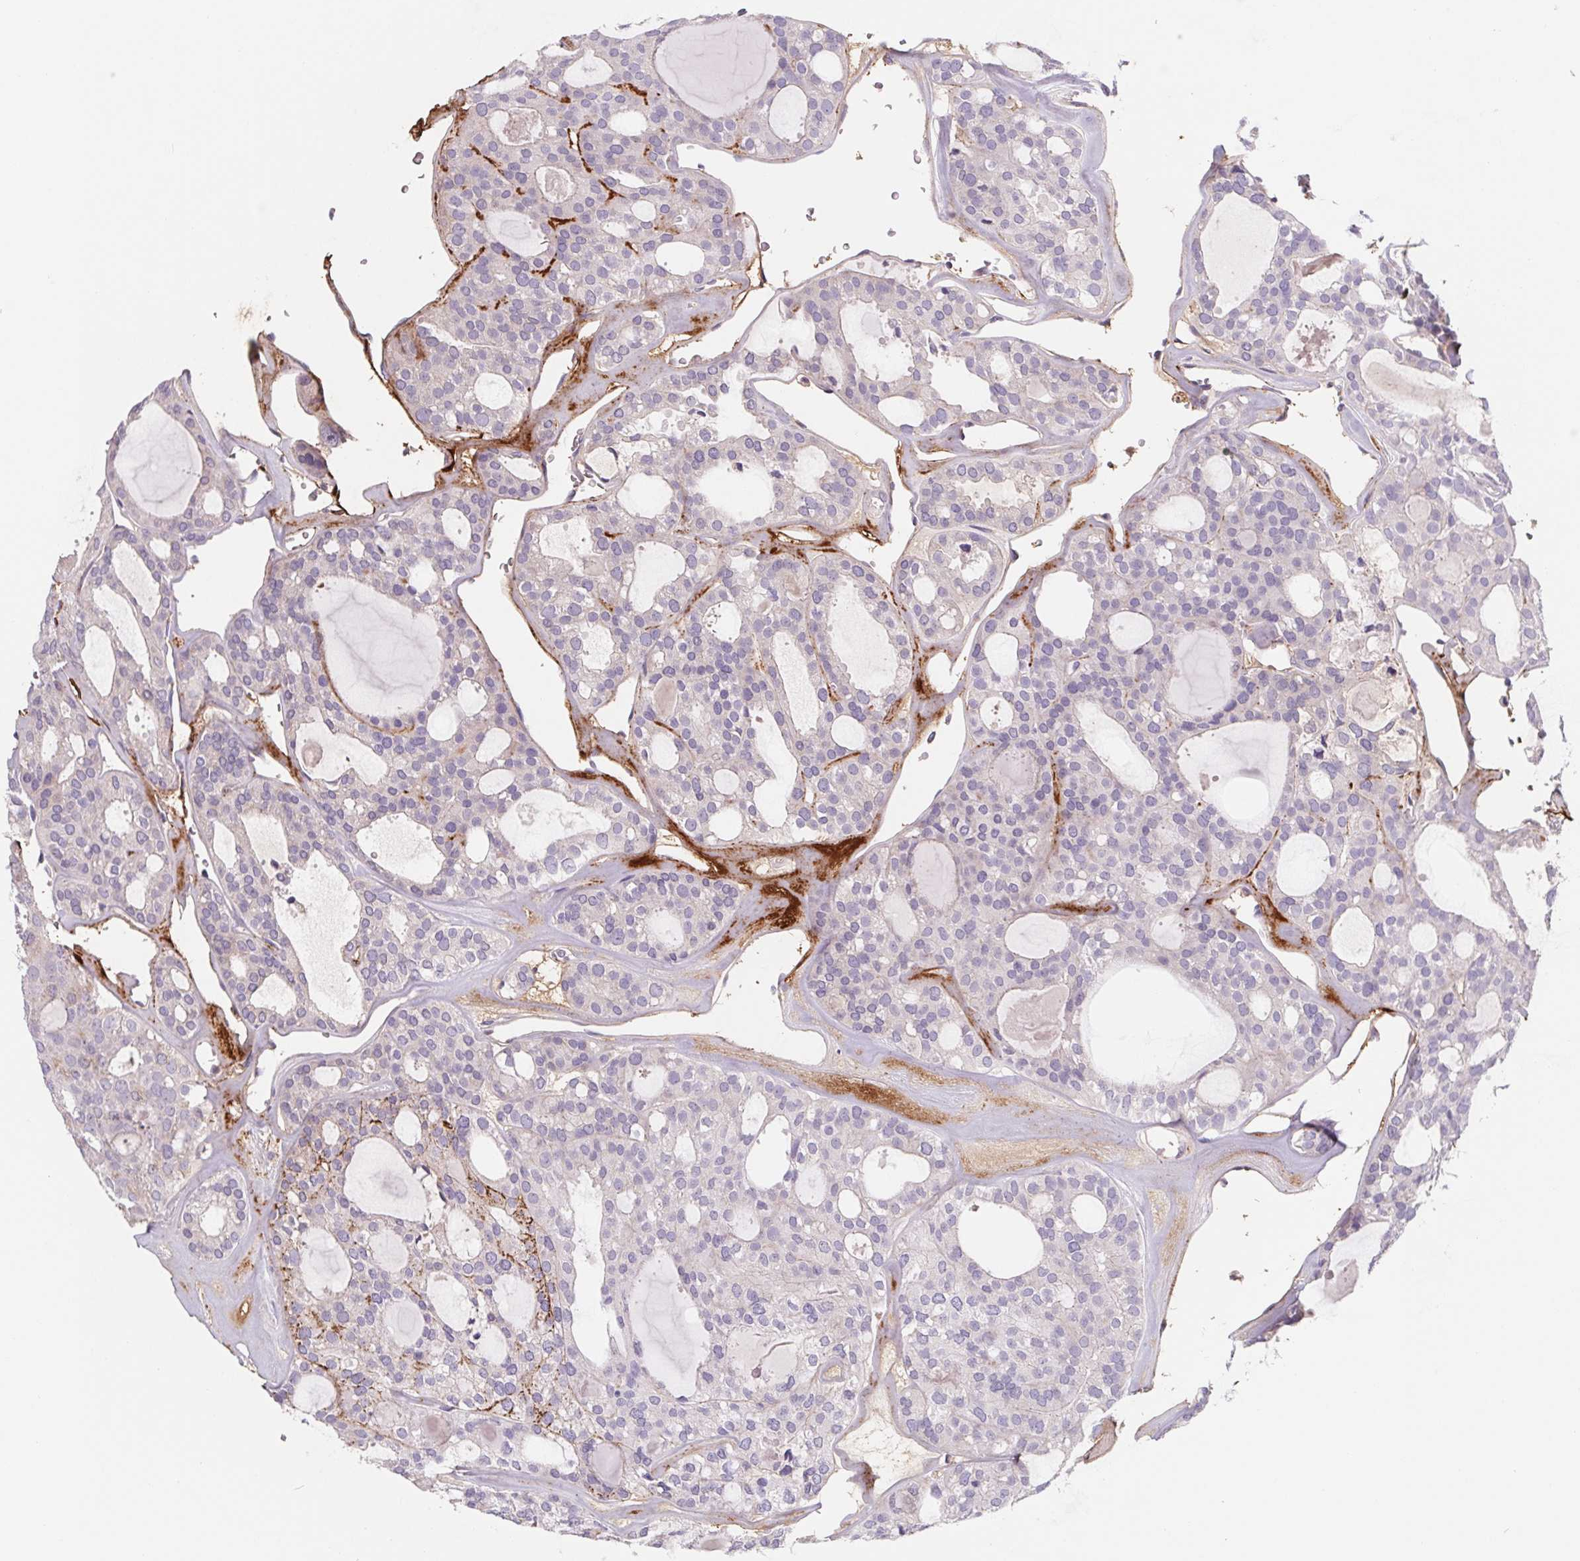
{"staining": {"intensity": "negative", "quantity": "none", "location": "none"}, "tissue": "thyroid cancer", "cell_type": "Tumor cells", "image_type": "cancer", "snomed": [{"axis": "morphology", "description": "Follicular adenoma carcinoma, NOS"}, {"axis": "topography", "description": "Thyroid gland"}], "caption": "A micrograph of follicular adenoma carcinoma (thyroid) stained for a protein demonstrates no brown staining in tumor cells.", "gene": "LPA", "patient": {"sex": "male", "age": 75}}